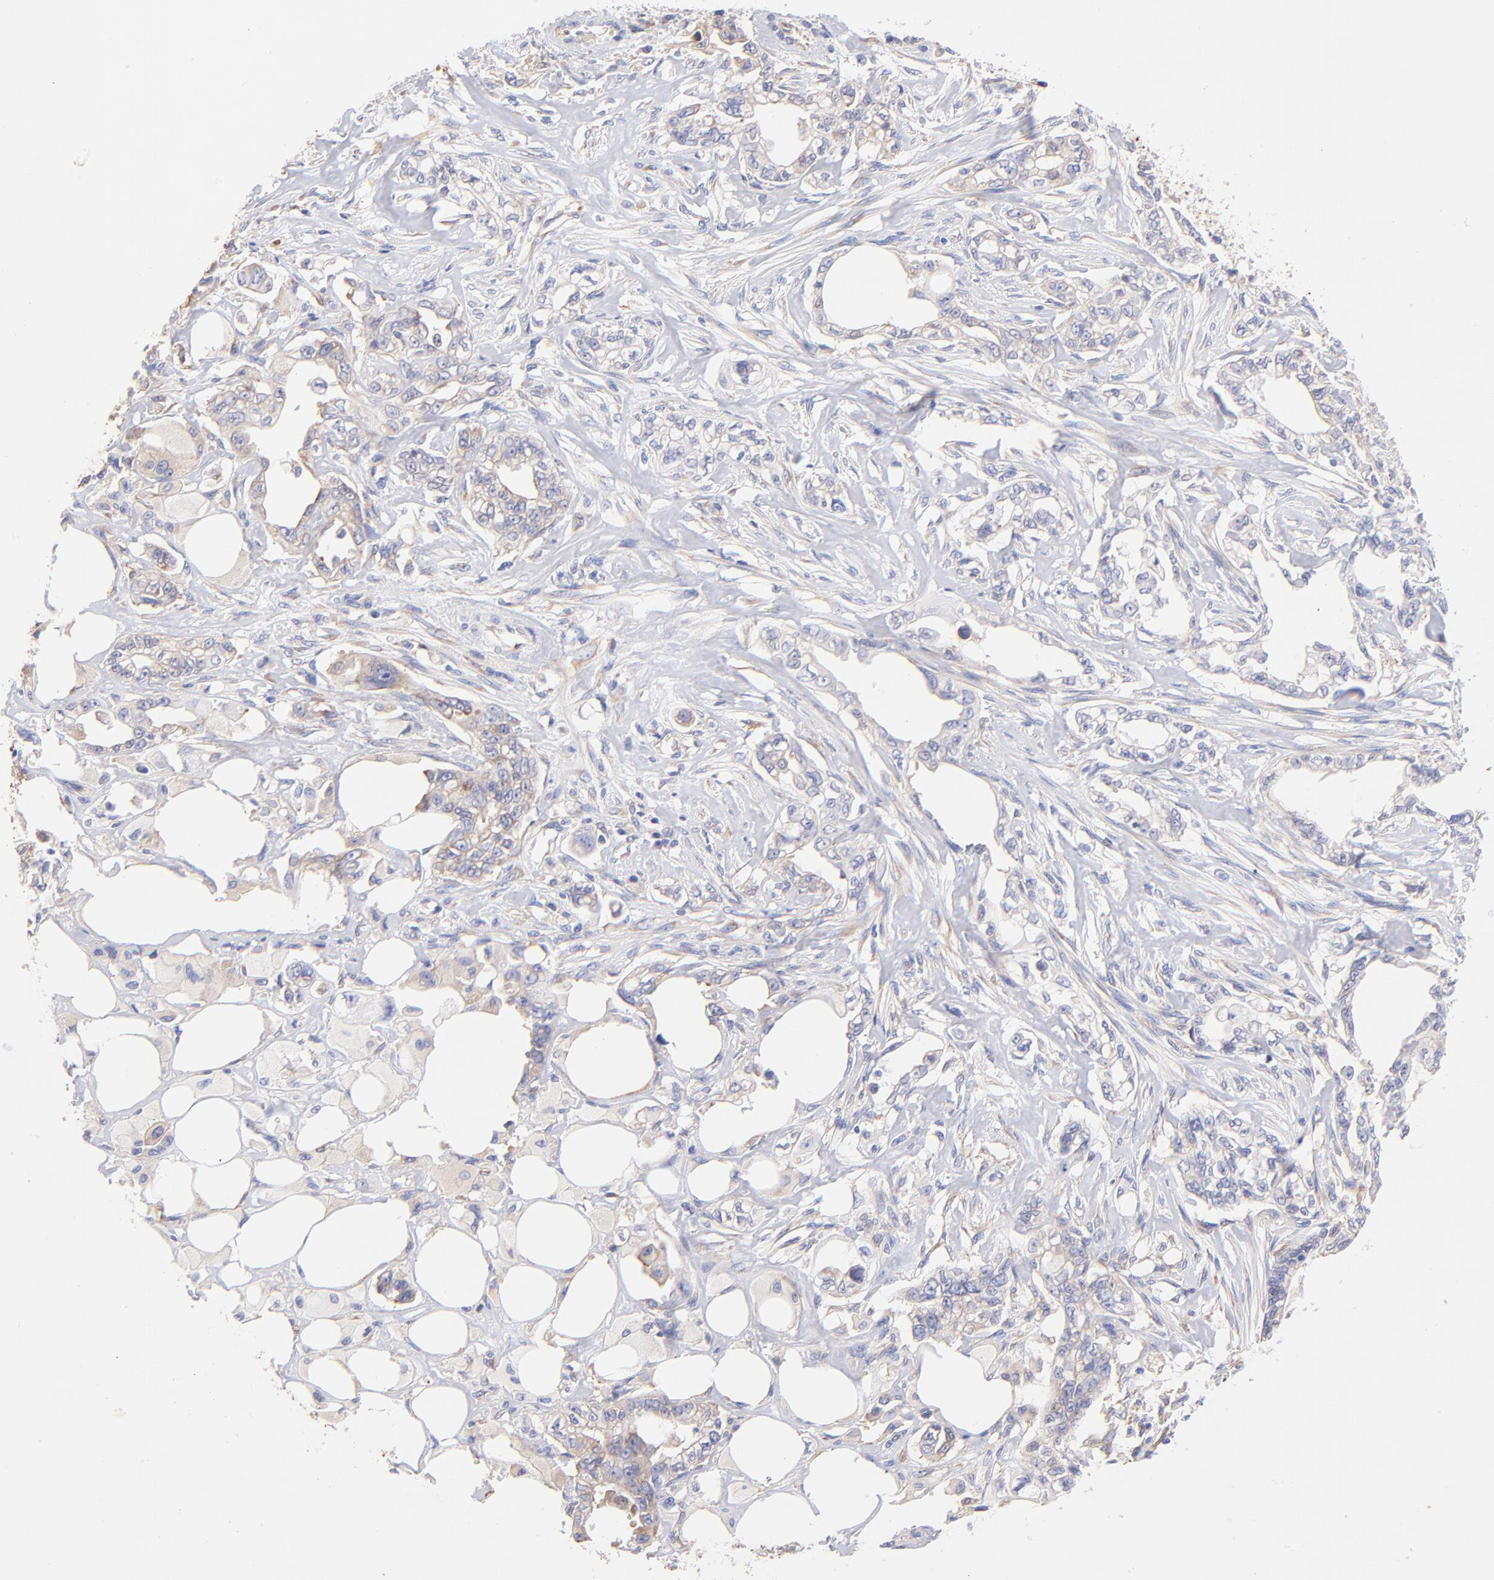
{"staining": {"intensity": "moderate", "quantity": "25%-75%", "location": "cytoplasmic/membranous"}, "tissue": "pancreatic cancer", "cell_type": "Tumor cells", "image_type": "cancer", "snomed": [{"axis": "morphology", "description": "Normal tissue, NOS"}, {"axis": "topography", "description": "Pancreas"}], "caption": "Immunohistochemistry (IHC) photomicrograph of pancreatic cancer stained for a protein (brown), which exhibits medium levels of moderate cytoplasmic/membranous expression in about 25%-75% of tumor cells.", "gene": "RPL30", "patient": {"sex": "male", "age": 42}}